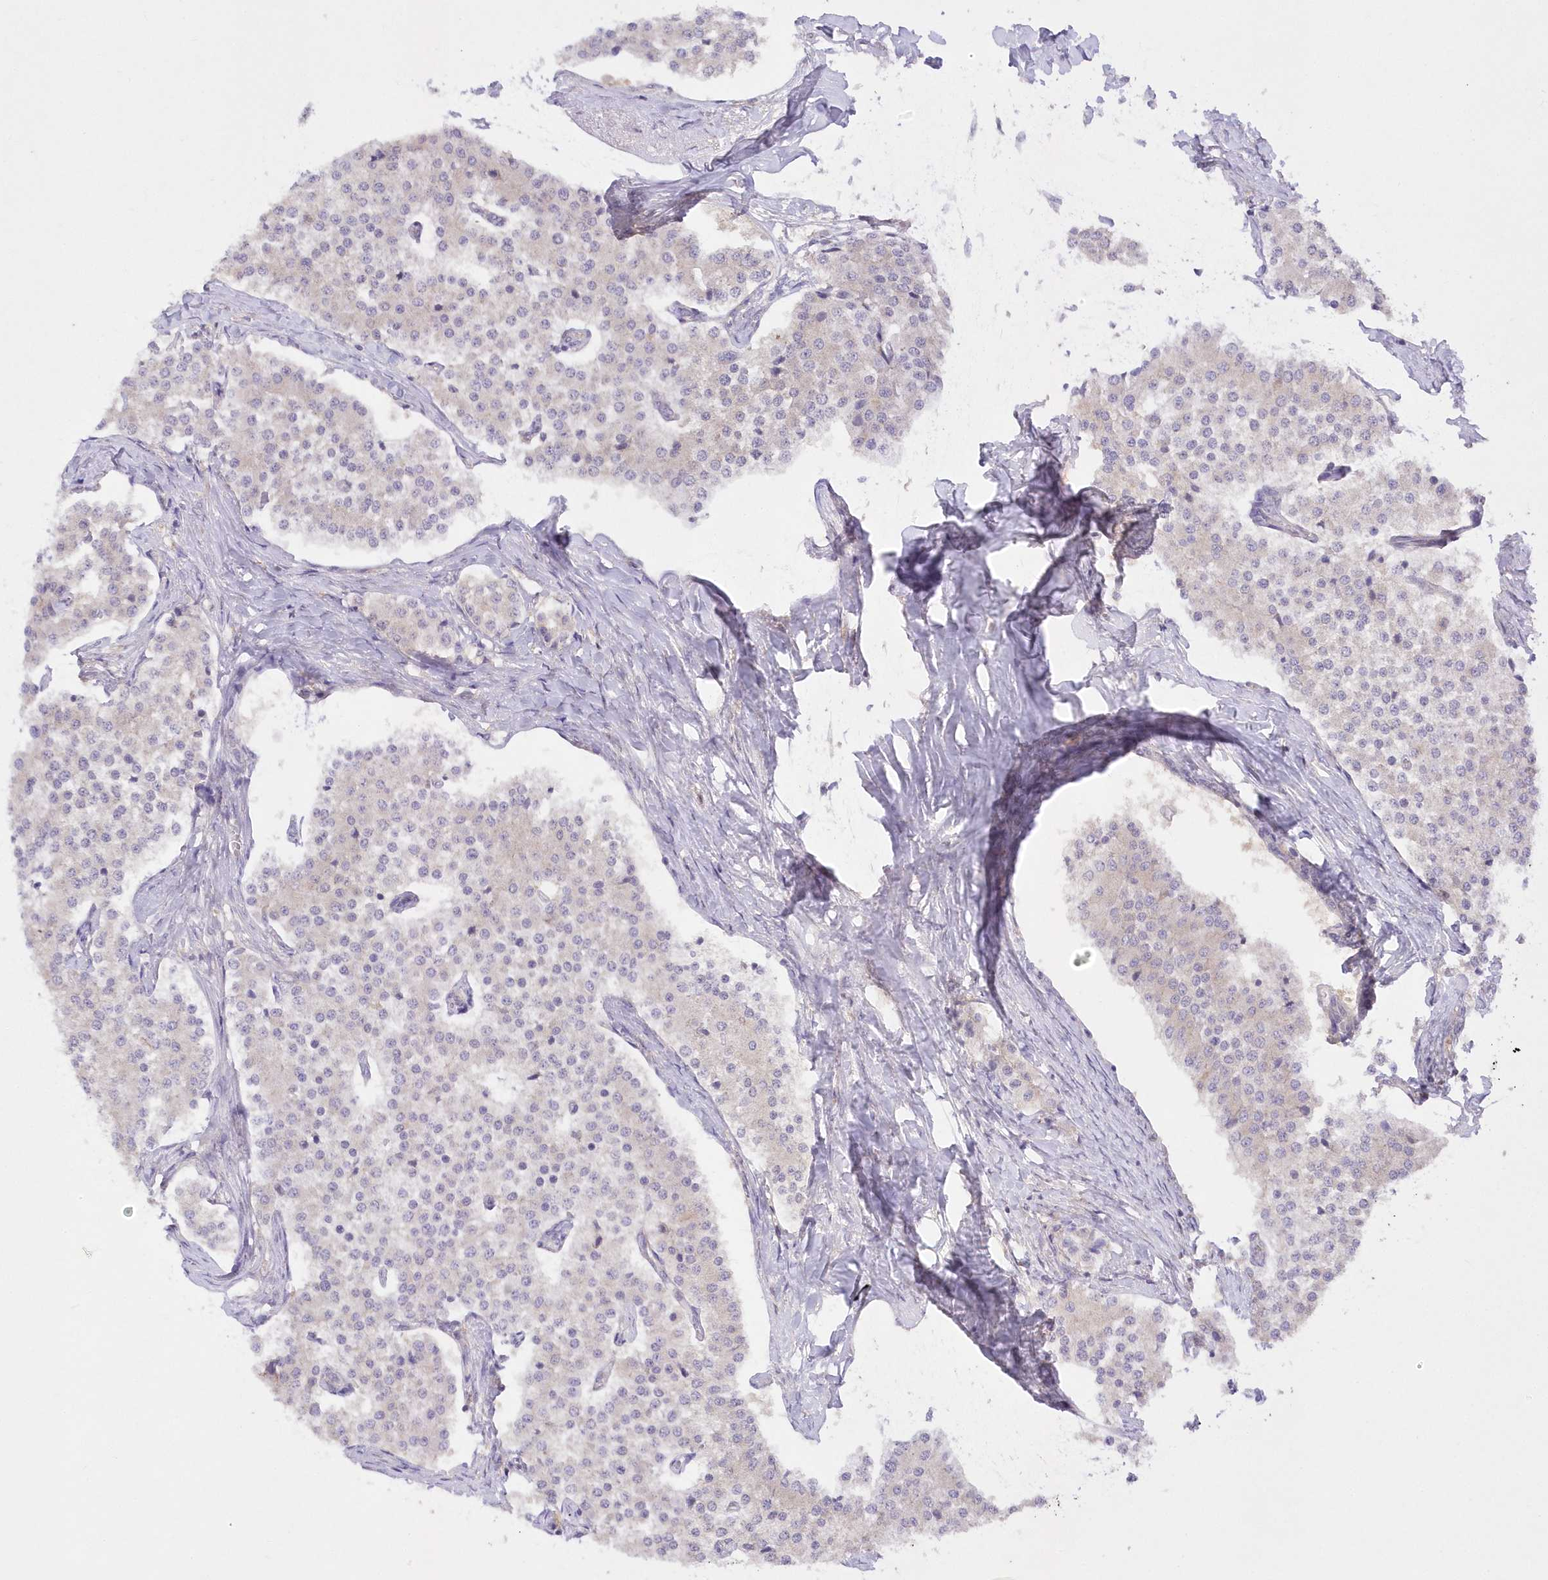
{"staining": {"intensity": "negative", "quantity": "none", "location": "none"}, "tissue": "carcinoid", "cell_type": "Tumor cells", "image_type": "cancer", "snomed": [{"axis": "morphology", "description": "Carcinoid, malignant, NOS"}, {"axis": "topography", "description": "Colon"}], "caption": "Tumor cells are negative for brown protein staining in malignant carcinoid.", "gene": "RNPEP", "patient": {"sex": "female", "age": 52}}